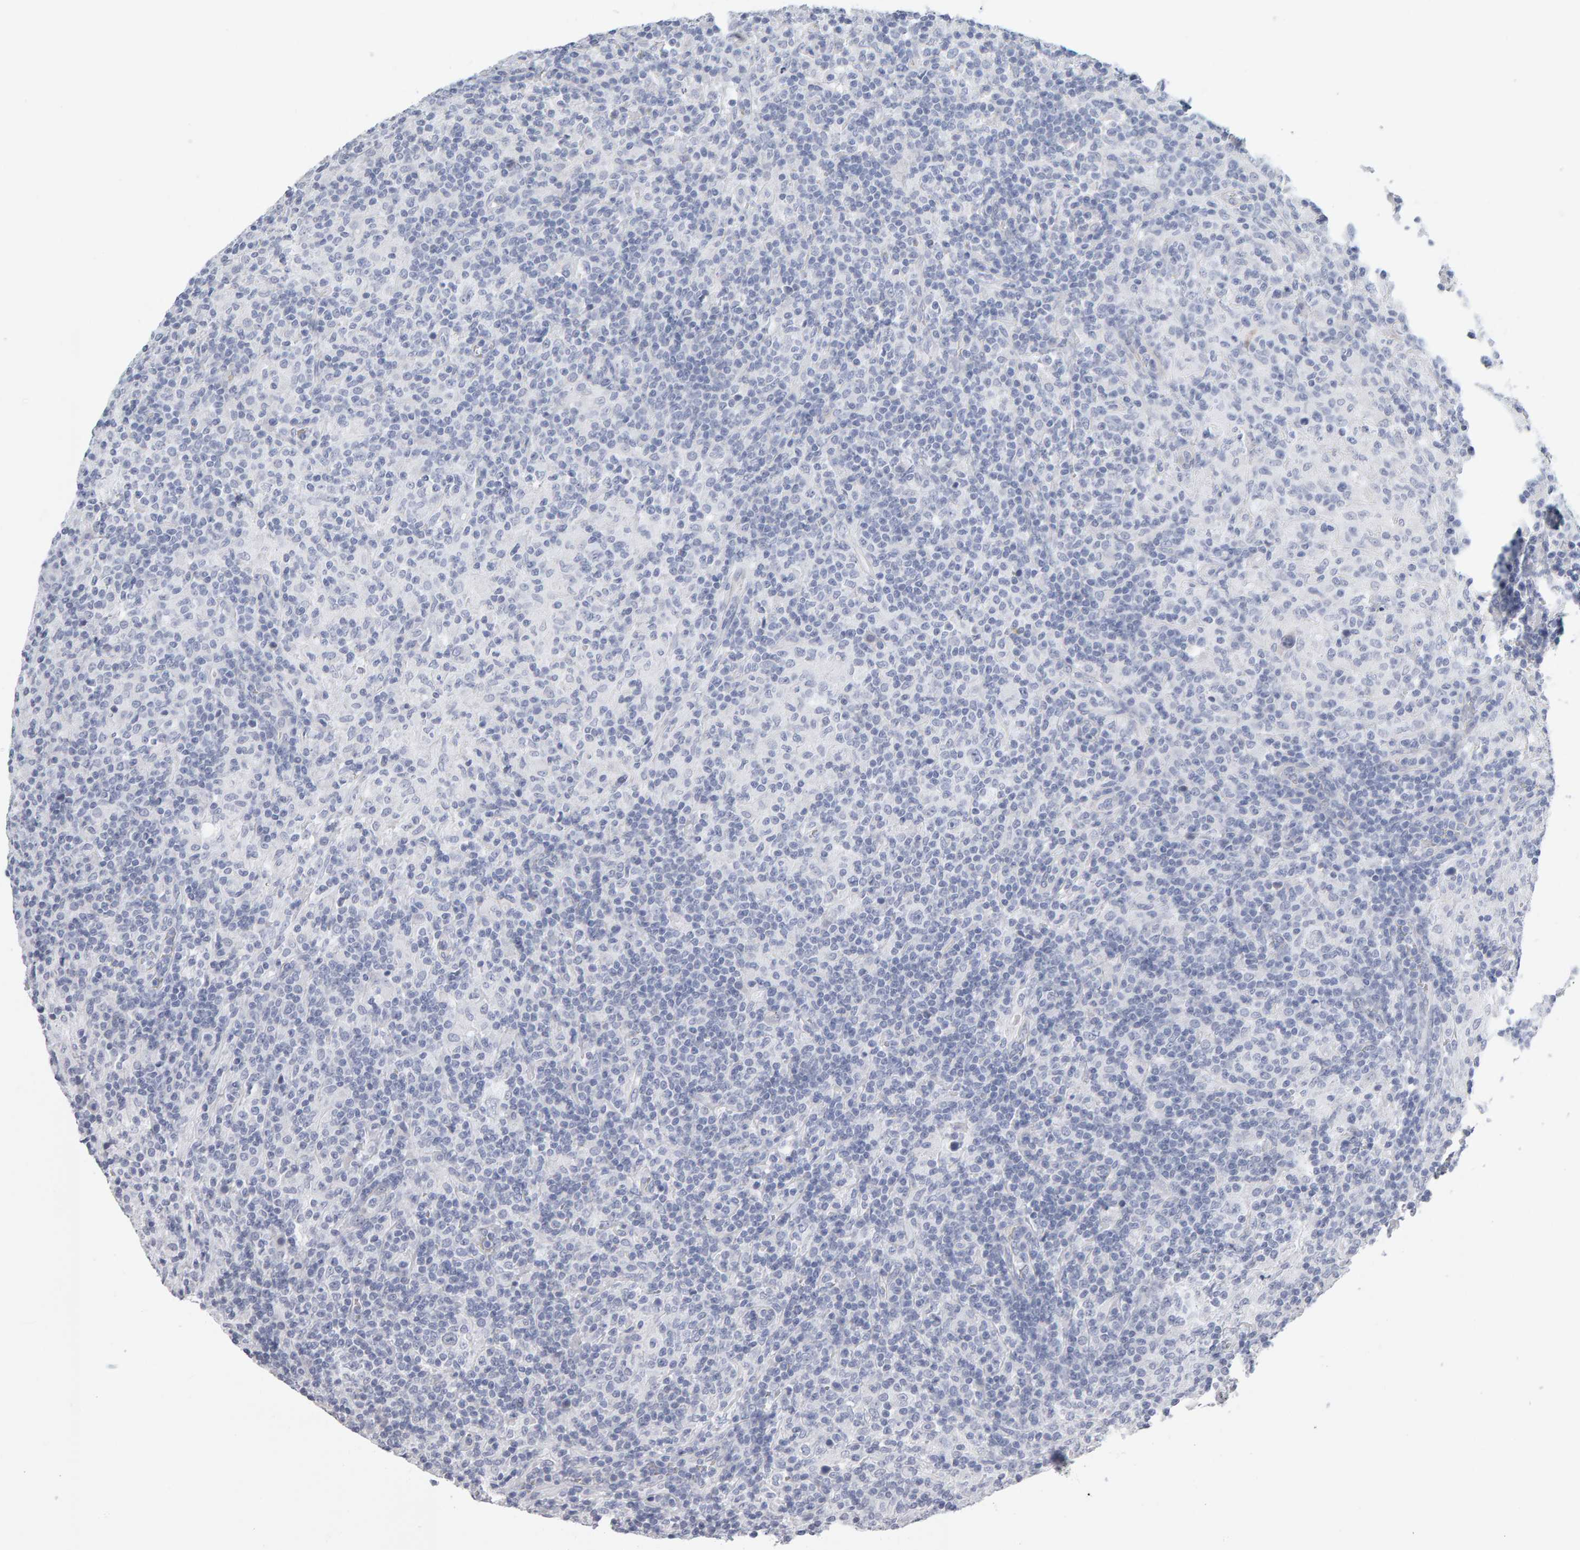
{"staining": {"intensity": "negative", "quantity": "none", "location": "none"}, "tissue": "lymphoma", "cell_type": "Tumor cells", "image_type": "cancer", "snomed": [{"axis": "morphology", "description": "Hodgkin's disease, NOS"}, {"axis": "topography", "description": "Lymph node"}], "caption": "IHC of lymphoma reveals no expression in tumor cells. (DAB (3,3'-diaminobenzidine) IHC with hematoxylin counter stain).", "gene": "CTH", "patient": {"sex": "male", "age": 70}}